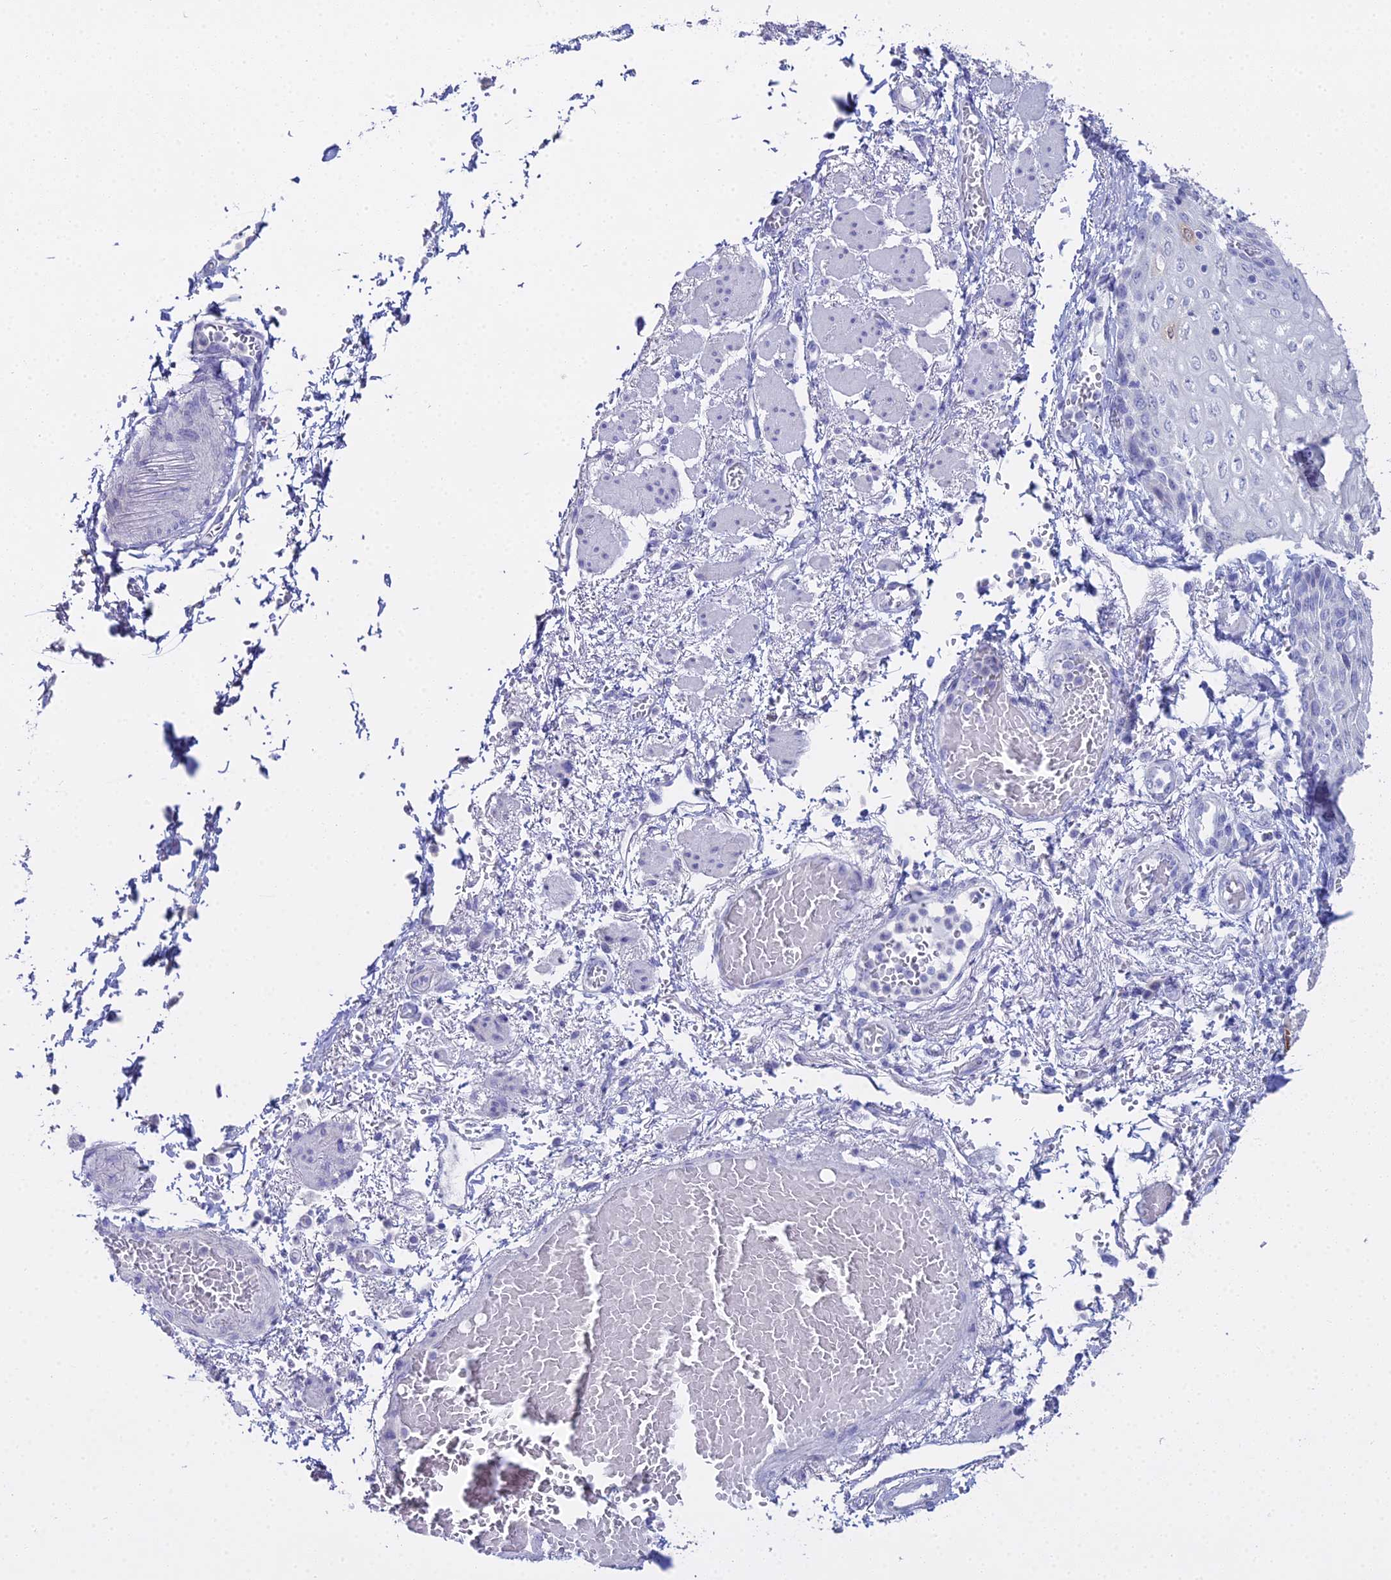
{"staining": {"intensity": "strong", "quantity": "<25%", "location": "cytoplasmic/membranous,nuclear"}, "tissue": "esophagus", "cell_type": "Squamous epithelial cells", "image_type": "normal", "snomed": [{"axis": "morphology", "description": "Normal tissue, NOS"}, {"axis": "topography", "description": "Esophagus"}], "caption": "Normal esophagus shows strong cytoplasmic/membranous,nuclear staining in about <25% of squamous epithelial cells, visualized by immunohistochemistry. (Brightfield microscopy of DAB IHC at high magnification).", "gene": "S100A7", "patient": {"sex": "male", "age": 81}}